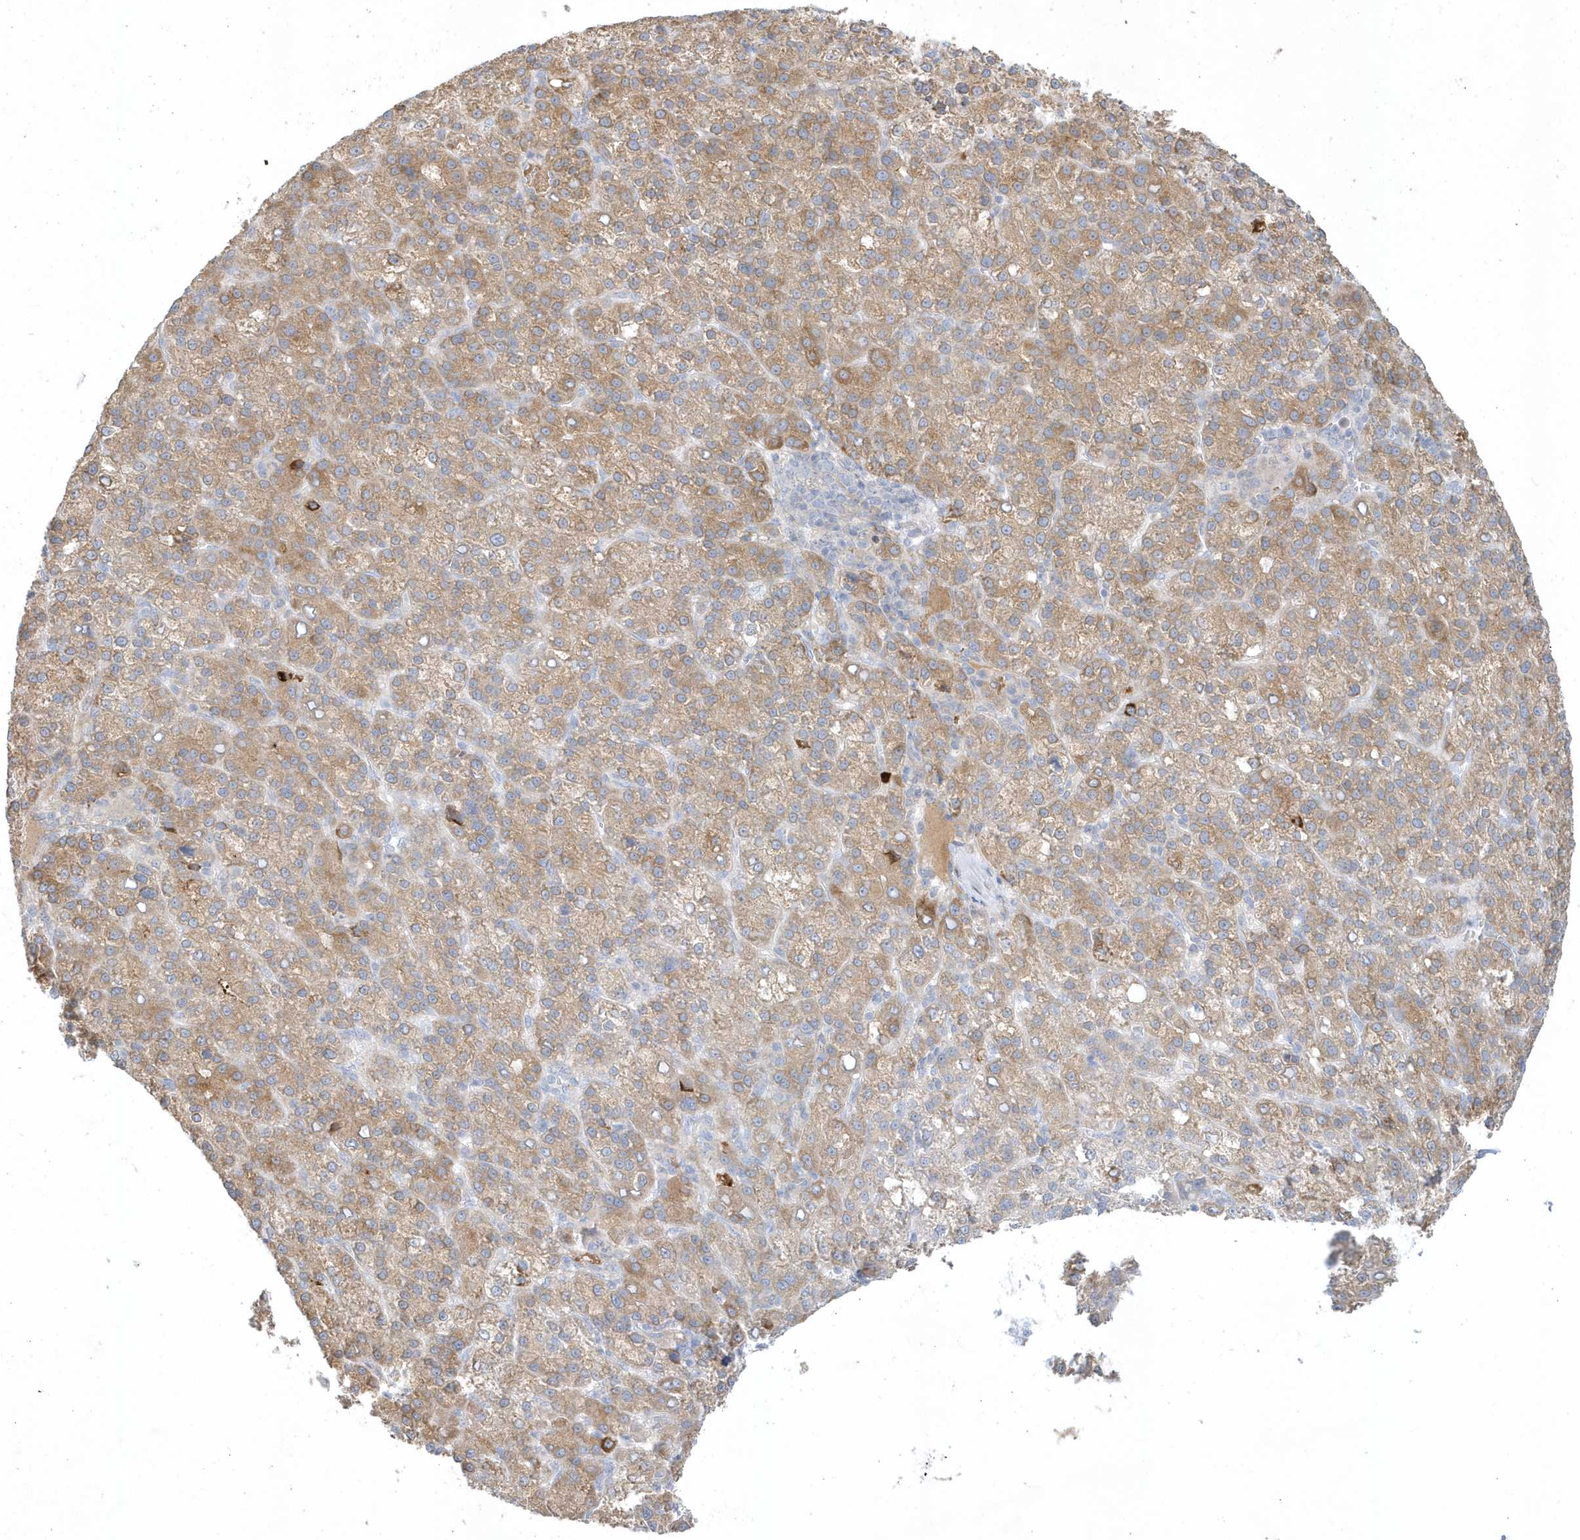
{"staining": {"intensity": "moderate", "quantity": ">75%", "location": "cytoplasmic/membranous"}, "tissue": "liver cancer", "cell_type": "Tumor cells", "image_type": "cancer", "snomed": [{"axis": "morphology", "description": "Carcinoma, Hepatocellular, NOS"}, {"axis": "topography", "description": "Liver"}], "caption": "Immunohistochemistry photomicrograph of neoplastic tissue: hepatocellular carcinoma (liver) stained using immunohistochemistry (IHC) shows medium levels of moderate protein expression localized specifically in the cytoplasmic/membranous of tumor cells, appearing as a cytoplasmic/membranous brown color.", "gene": "THADA", "patient": {"sex": "female", "age": 58}}